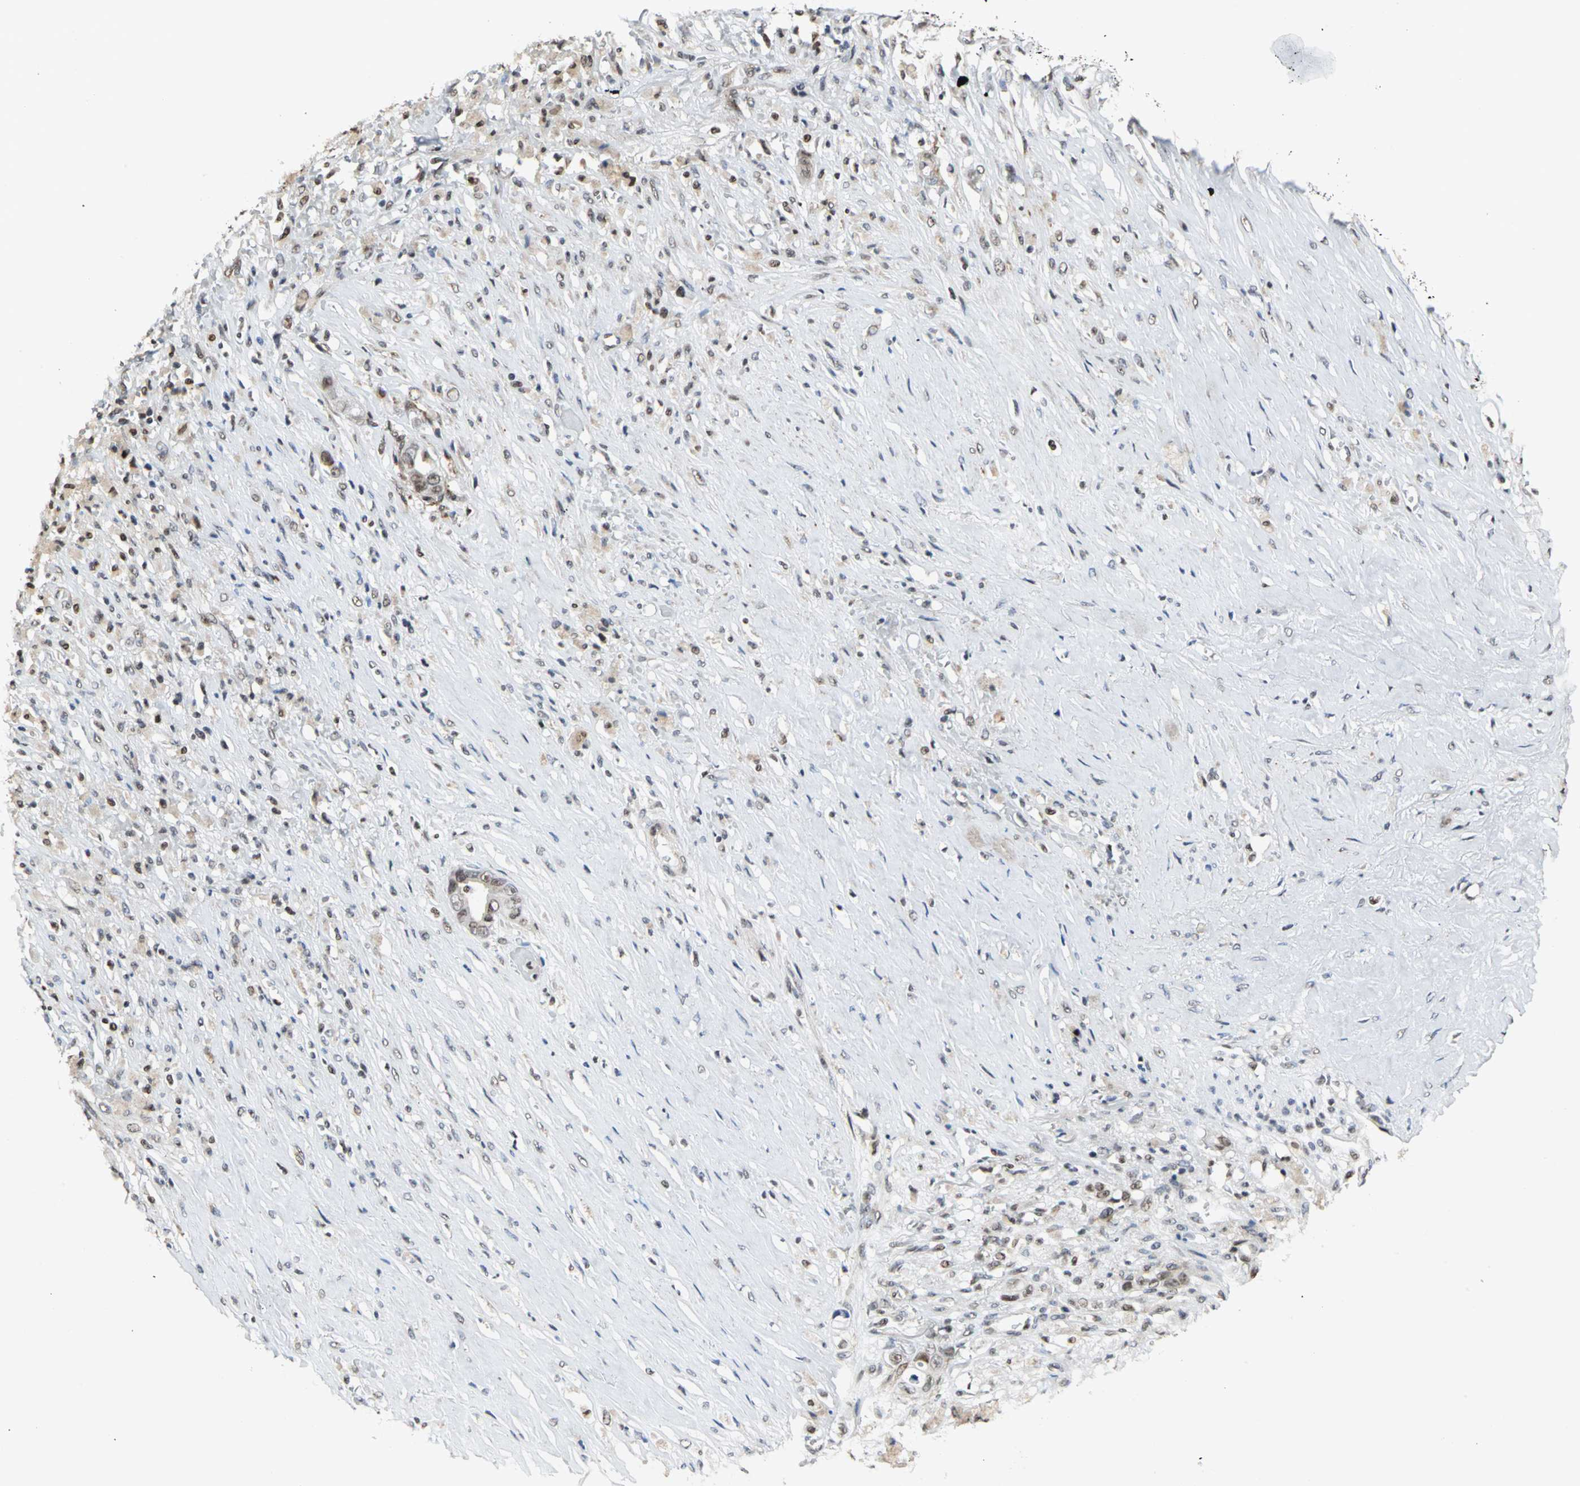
{"staining": {"intensity": "moderate", "quantity": ">75%", "location": "nuclear"}, "tissue": "liver cancer", "cell_type": "Tumor cells", "image_type": "cancer", "snomed": [{"axis": "morphology", "description": "Cholangiocarcinoma"}, {"axis": "topography", "description": "Liver"}], "caption": "An immunohistochemistry (IHC) histopathology image of neoplastic tissue is shown. Protein staining in brown highlights moderate nuclear positivity in liver cancer (cholangiocarcinoma) within tumor cells. The protein of interest is stained brown, and the nuclei are stained in blue (DAB IHC with brightfield microscopy, high magnification).", "gene": "CCDC88C", "patient": {"sex": "female", "age": 70}}